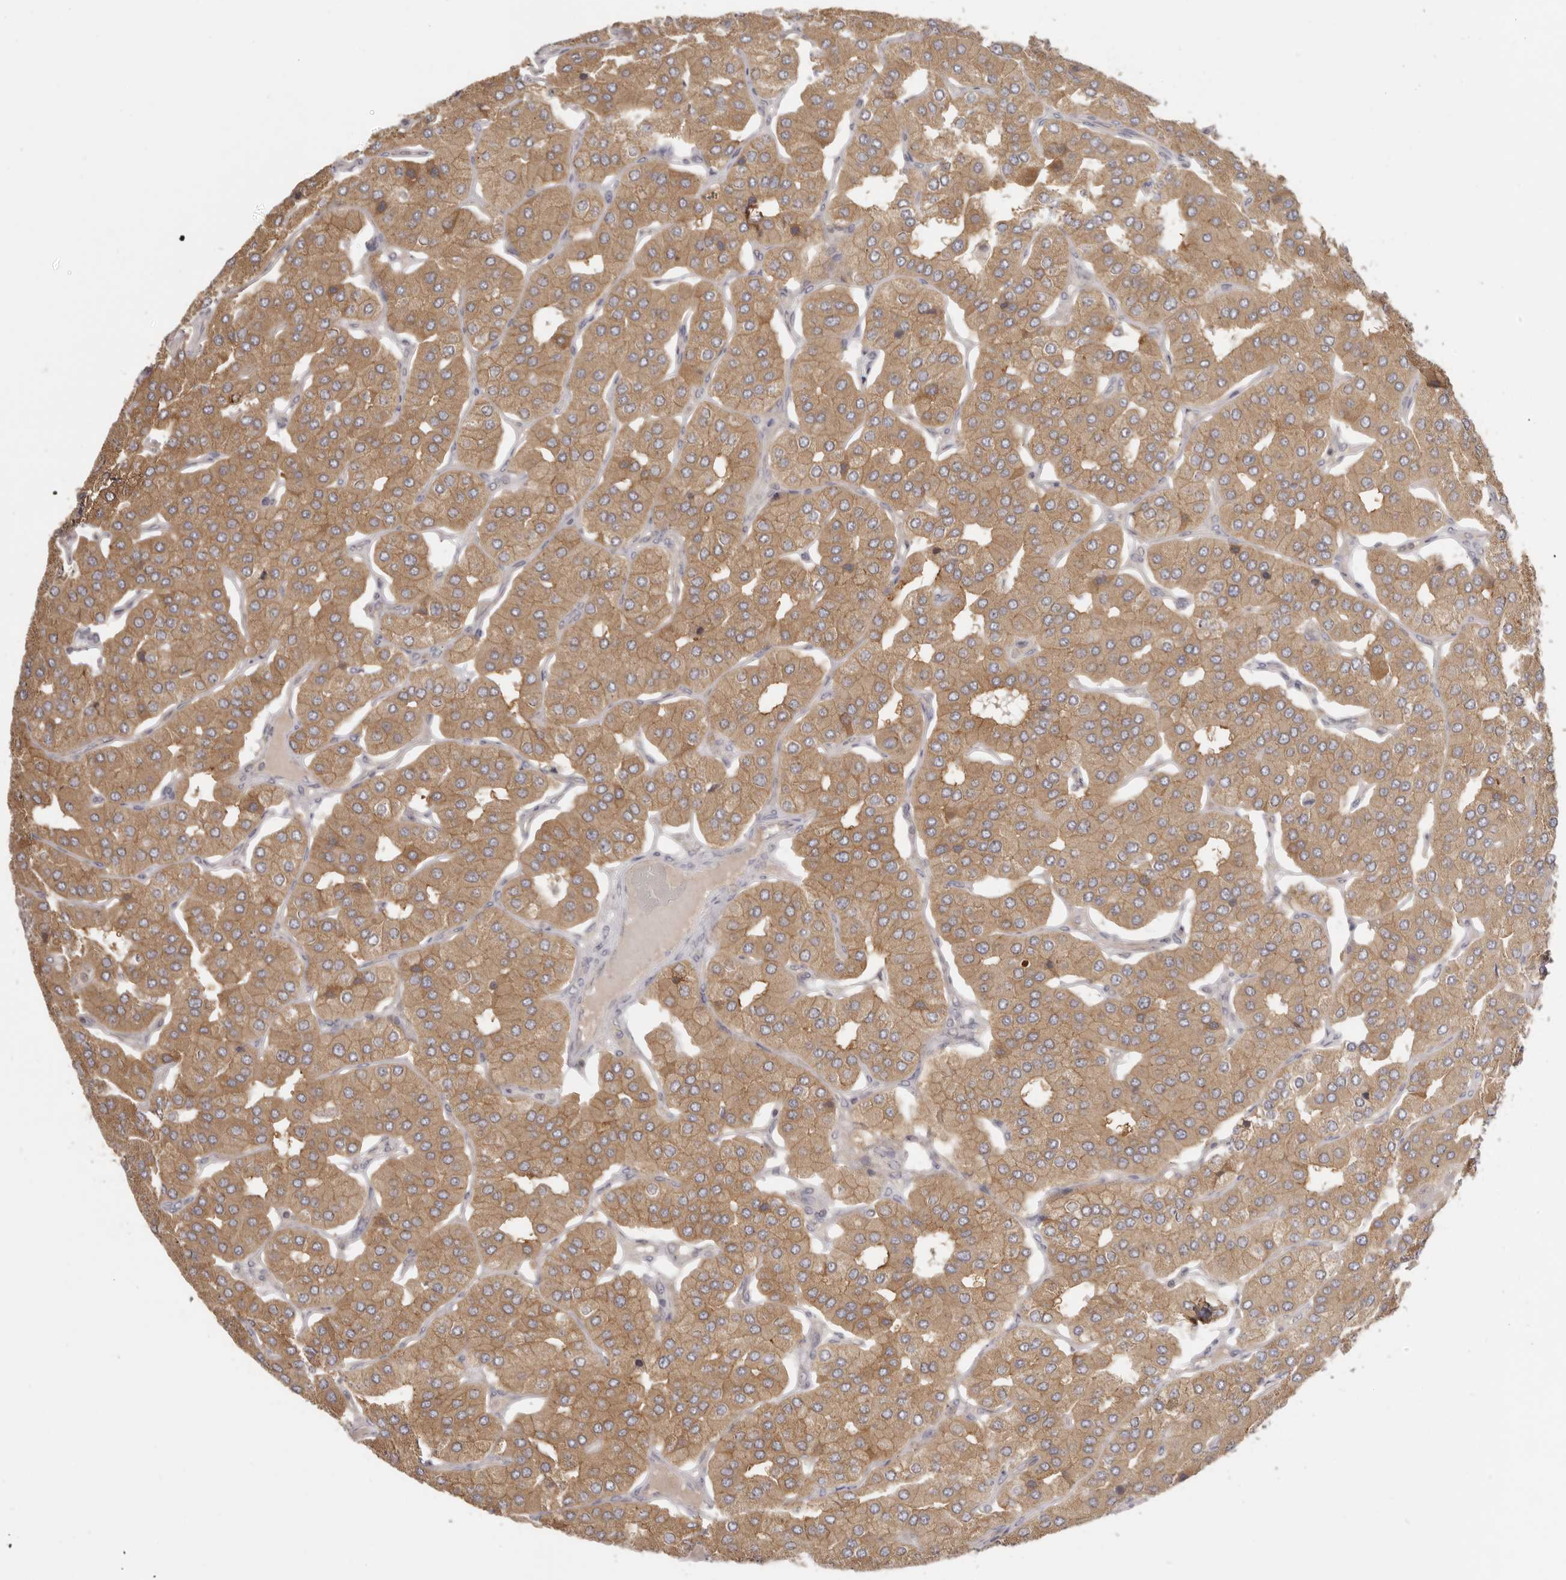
{"staining": {"intensity": "moderate", "quantity": ">75%", "location": "cytoplasmic/membranous"}, "tissue": "parathyroid gland", "cell_type": "Glandular cells", "image_type": "normal", "snomed": [{"axis": "morphology", "description": "Normal tissue, NOS"}, {"axis": "morphology", "description": "Adenoma, NOS"}, {"axis": "topography", "description": "Parathyroid gland"}], "caption": "Brown immunohistochemical staining in unremarkable parathyroid gland shows moderate cytoplasmic/membranous expression in about >75% of glandular cells. Nuclei are stained in blue.", "gene": "EEF1E1", "patient": {"sex": "female", "age": 86}}